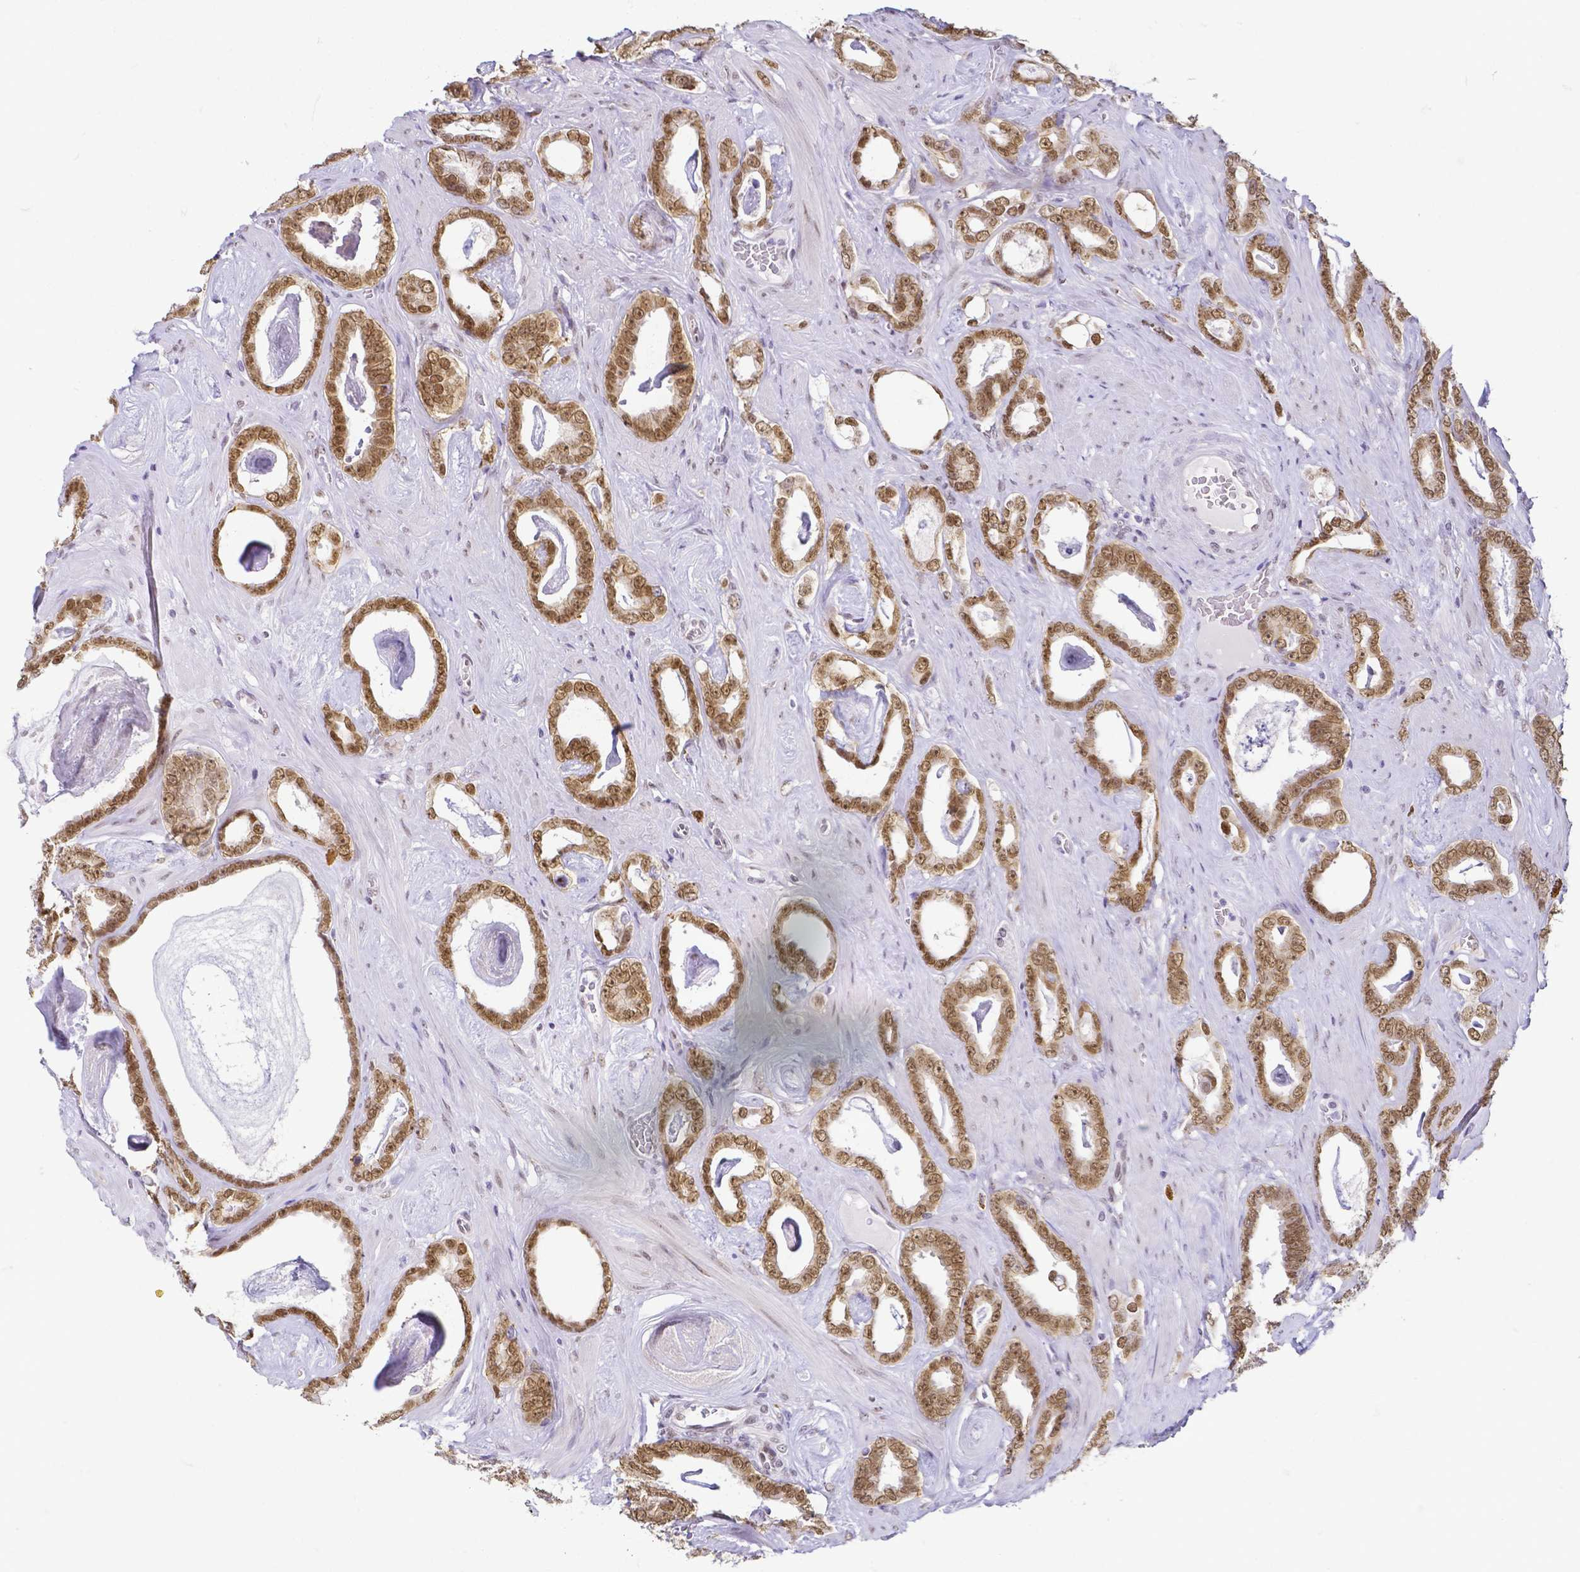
{"staining": {"intensity": "moderate", "quantity": ">75%", "location": "nuclear"}, "tissue": "prostate cancer", "cell_type": "Tumor cells", "image_type": "cancer", "snomed": [{"axis": "morphology", "description": "Adenocarcinoma, High grade"}, {"axis": "topography", "description": "Prostate"}], "caption": "Human high-grade adenocarcinoma (prostate) stained with a protein marker exhibits moderate staining in tumor cells.", "gene": "FAM83G", "patient": {"sex": "male", "age": 63}}